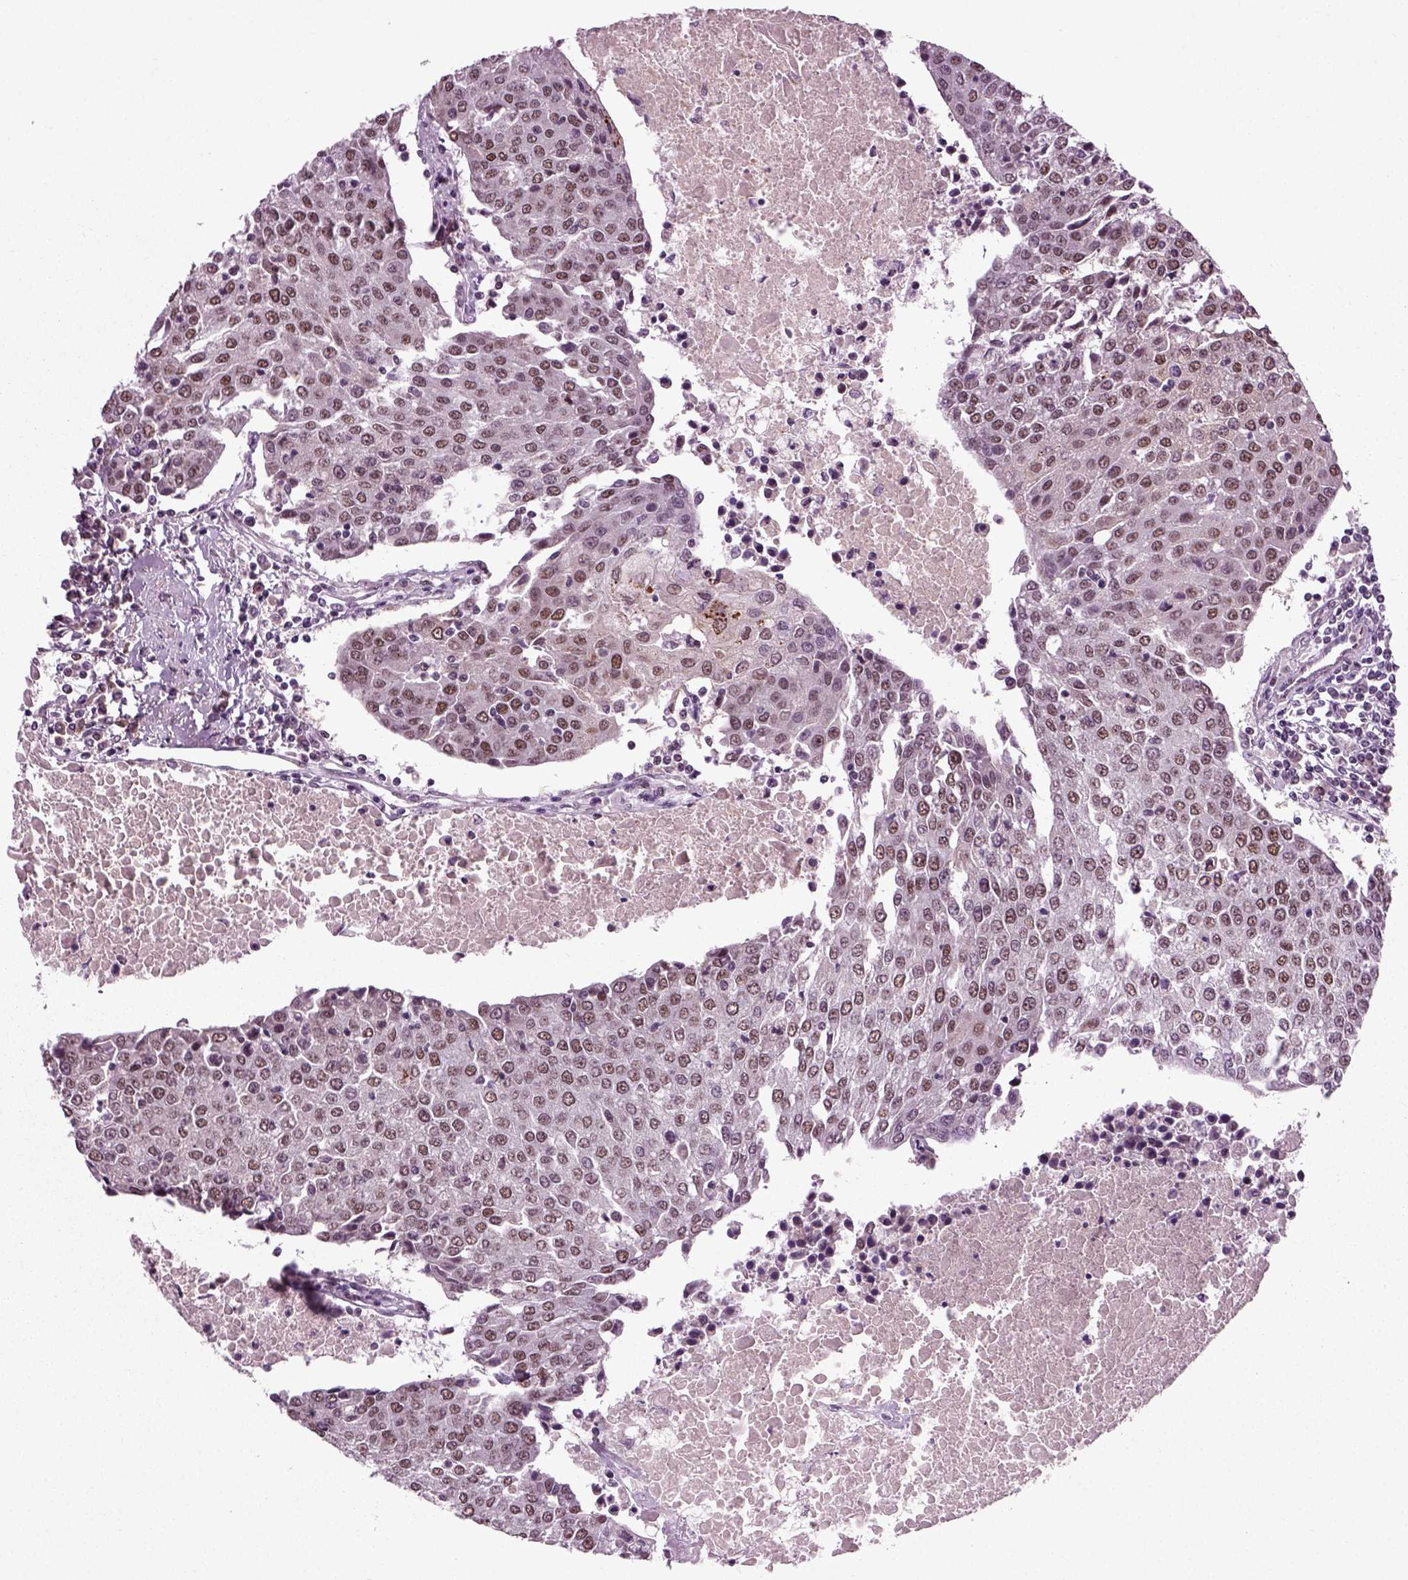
{"staining": {"intensity": "moderate", "quantity": "25%-75%", "location": "nuclear"}, "tissue": "urothelial cancer", "cell_type": "Tumor cells", "image_type": "cancer", "snomed": [{"axis": "morphology", "description": "Urothelial carcinoma, High grade"}, {"axis": "topography", "description": "Urinary bladder"}], "caption": "Immunohistochemical staining of human urothelial cancer reveals medium levels of moderate nuclear staining in about 25%-75% of tumor cells. The staining was performed using DAB to visualize the protein expression in brown, while the nuclei were stained in blue with hematoxylin (Magnification: 20x).", "gene": "RCOR3", "patient": {"sex": "female", "age": 85}}